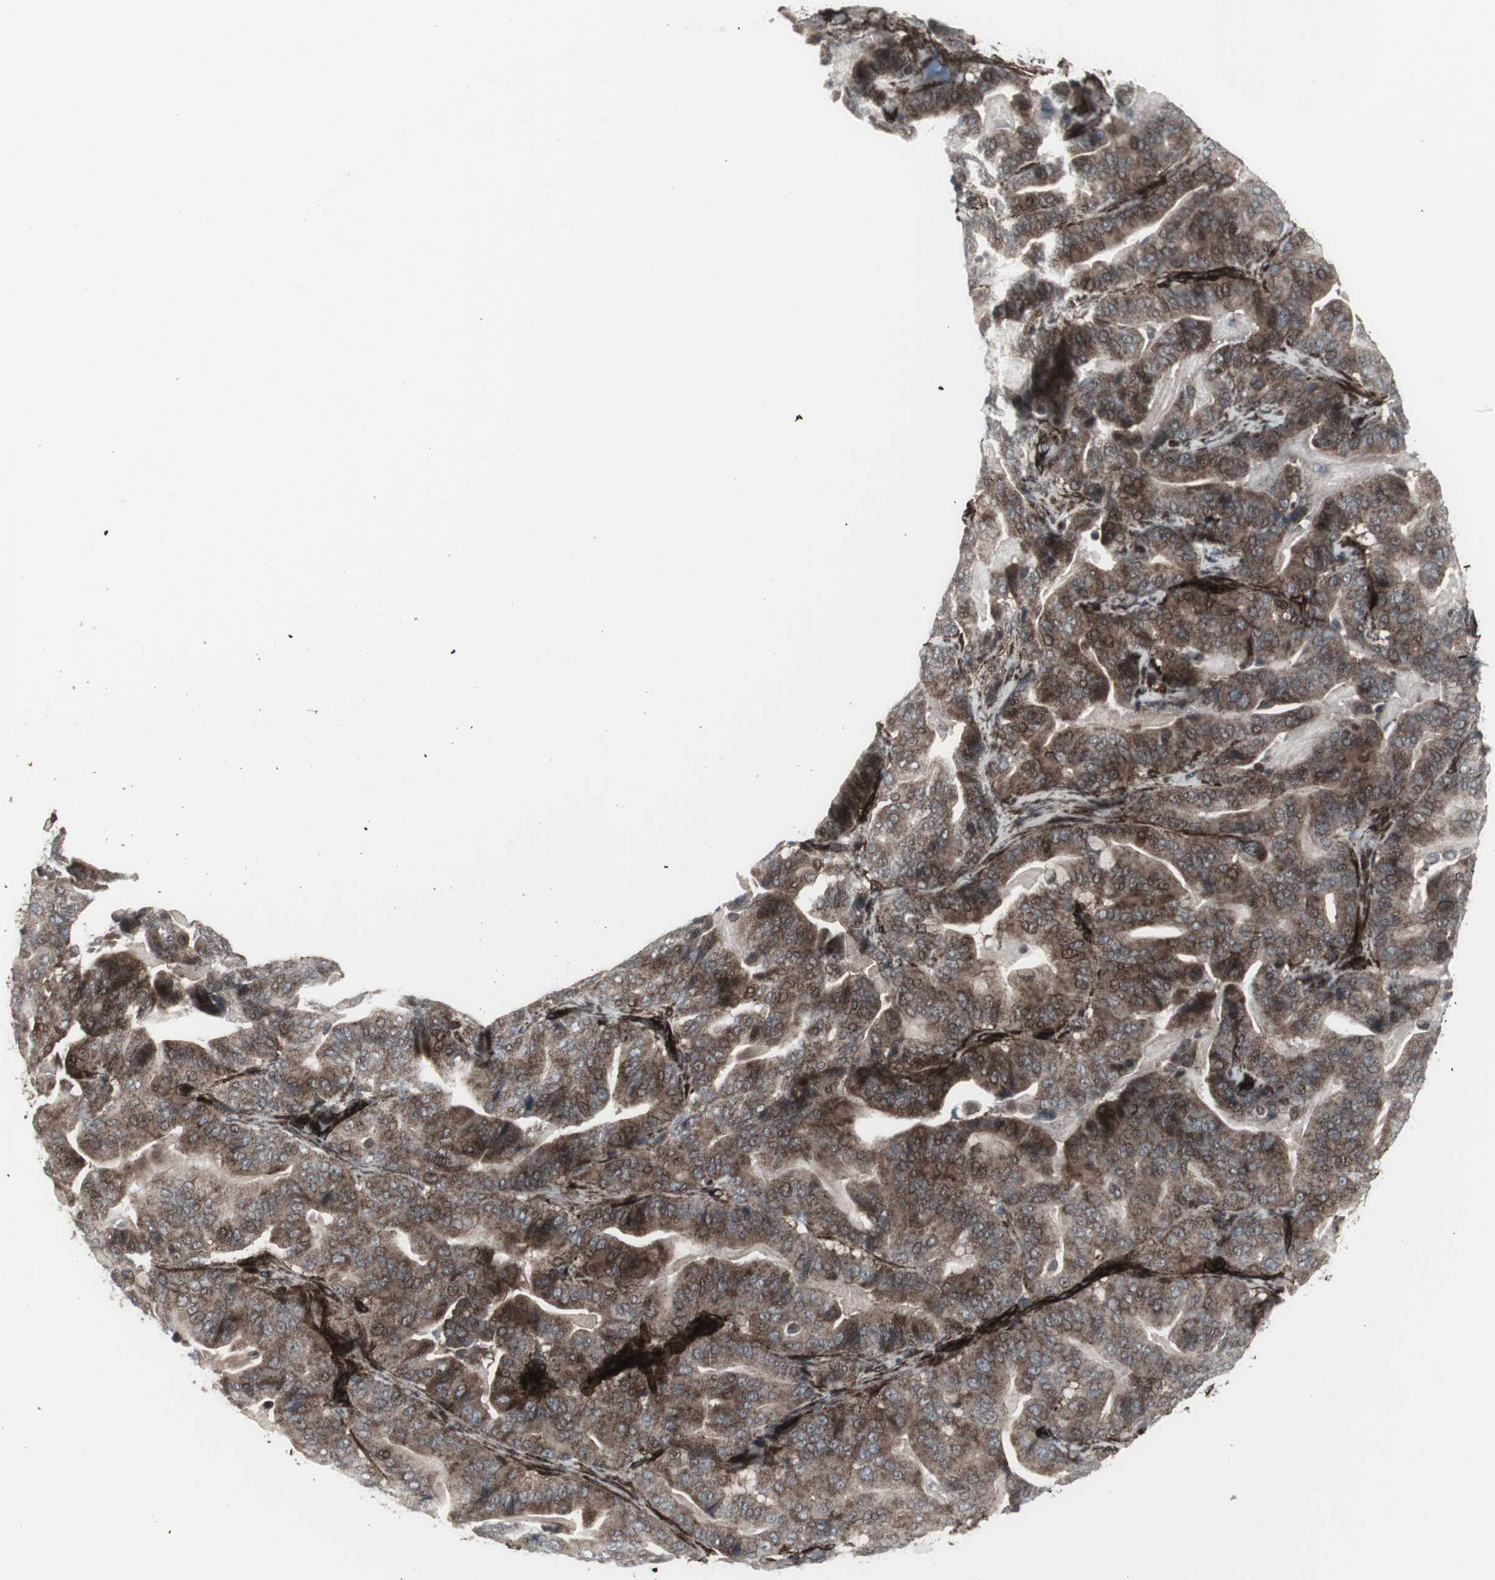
{"staining": {"intensity": "moderate", "quantity": ">75%", "location": "cytoplasmic/membranous"}, "tissue": "pancreatic cancer", "cell_type": "Tumor cells", "image_type": "cancer", "snomed": [{"axis": "morphology", "description": "Adenocarcinoma, NOS"}, {"axis": "topography", "description": "Pancreas"}], "caption": "Human pancreatic cancer (adenocarcinoma) stained with a brown dye reveals moderate cytoplasmic/membranous positive expression in approximately >75% of tumor cells.", "gene": "PDGFA", "patient": {"sex": "male", "age": 63}}